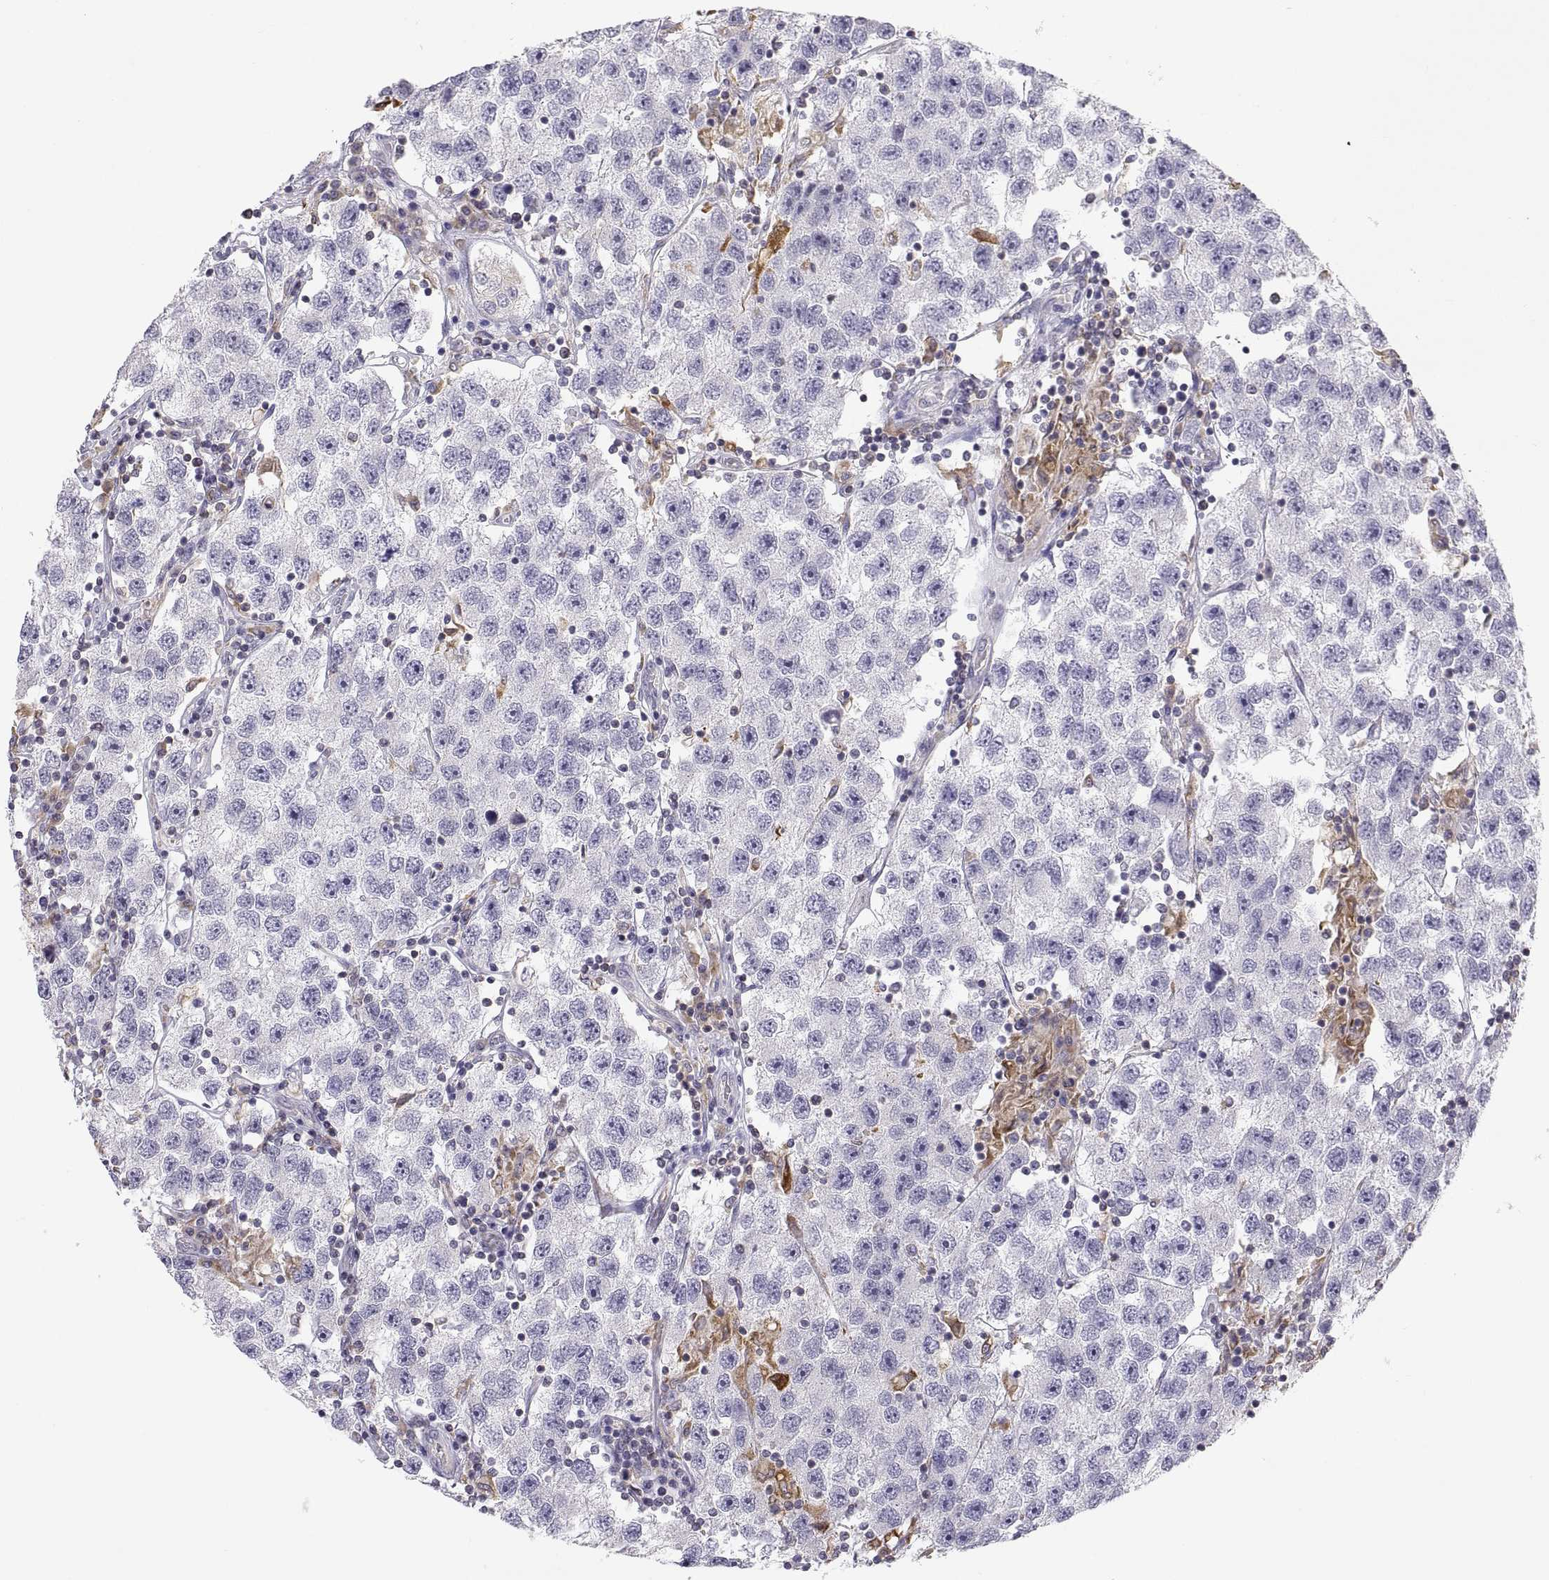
{"staining": {"intensity": "negative", "quantity": "none", "location": "none"}, "tissue": "testis cancer", "cell_type": "Tumor cells", "image_type": "cancer", "snomed": [{"axis": "morphology", "description": "Seminoma, NOS"}, {"axis": "topography", "description": "Testis"}], "caption": "Immunohistochemical staining of testis cancer shows no significant expression in tumor cells.", "gene": "ERO1A", "patient": {"sex": "male", "age": 26}}